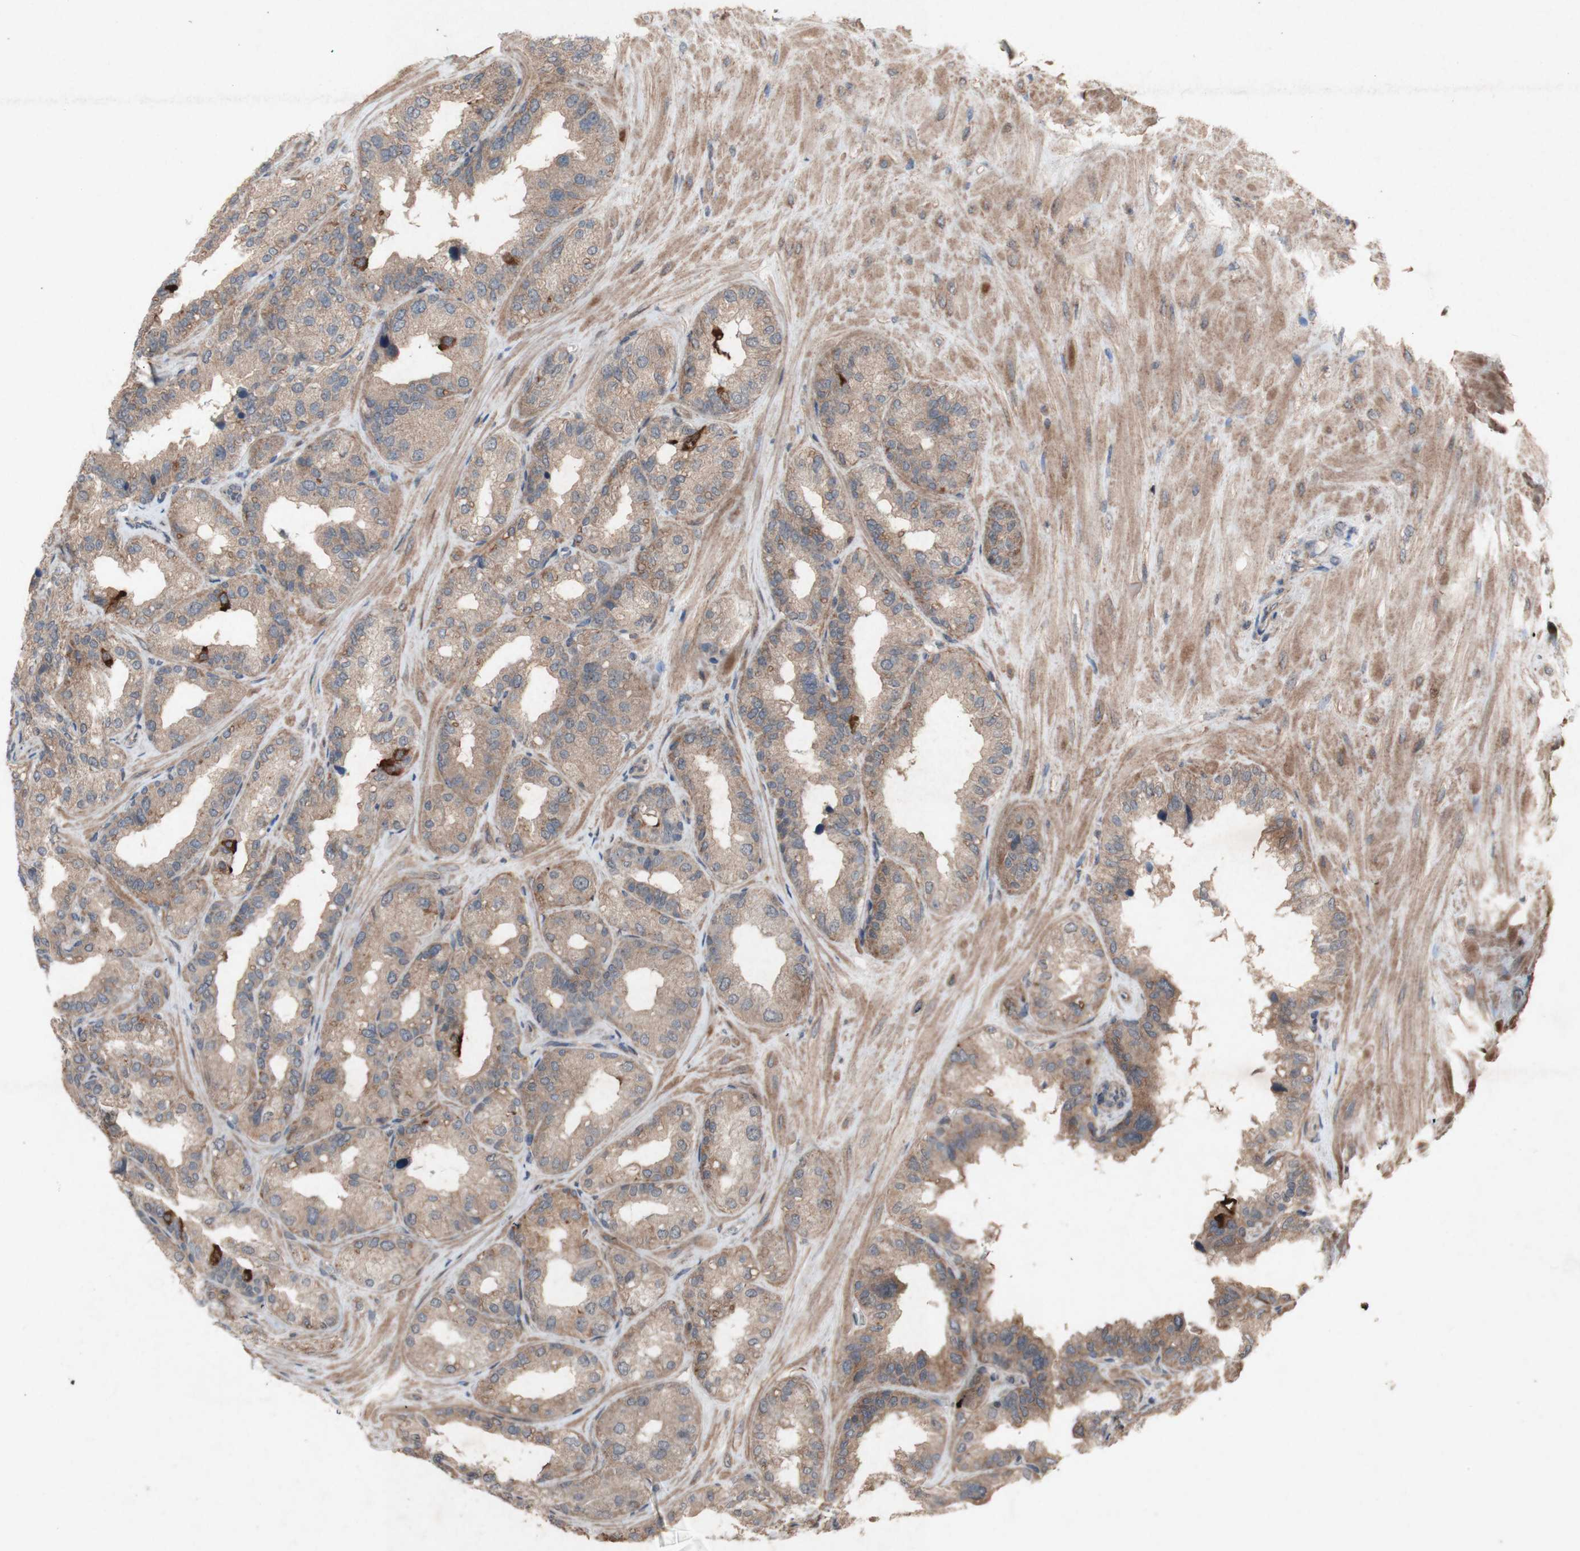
{"staining": {"intensity": "weak", "quantity": ">75%", "location": "cytoplasmic/membranous"}, "tissue": "seminal vesicle", "cell_type": "Glandular cells", "image_type": "normal", "snomed": [{"axis": "morphology", "description": "Normal tissue, NOS"}, {"axis": "topography", "description": "Prostate"}, {"axis": "topography", "description": "Seminal veicle"}], "caption": "Seminal vesicle stained with IHC demonstrates weak cytoplasmic/membranous staining in approximately >75% of glandular cells.", "gene": "ATP6V1F", "patient": {"sex": "male", "age": 51}}